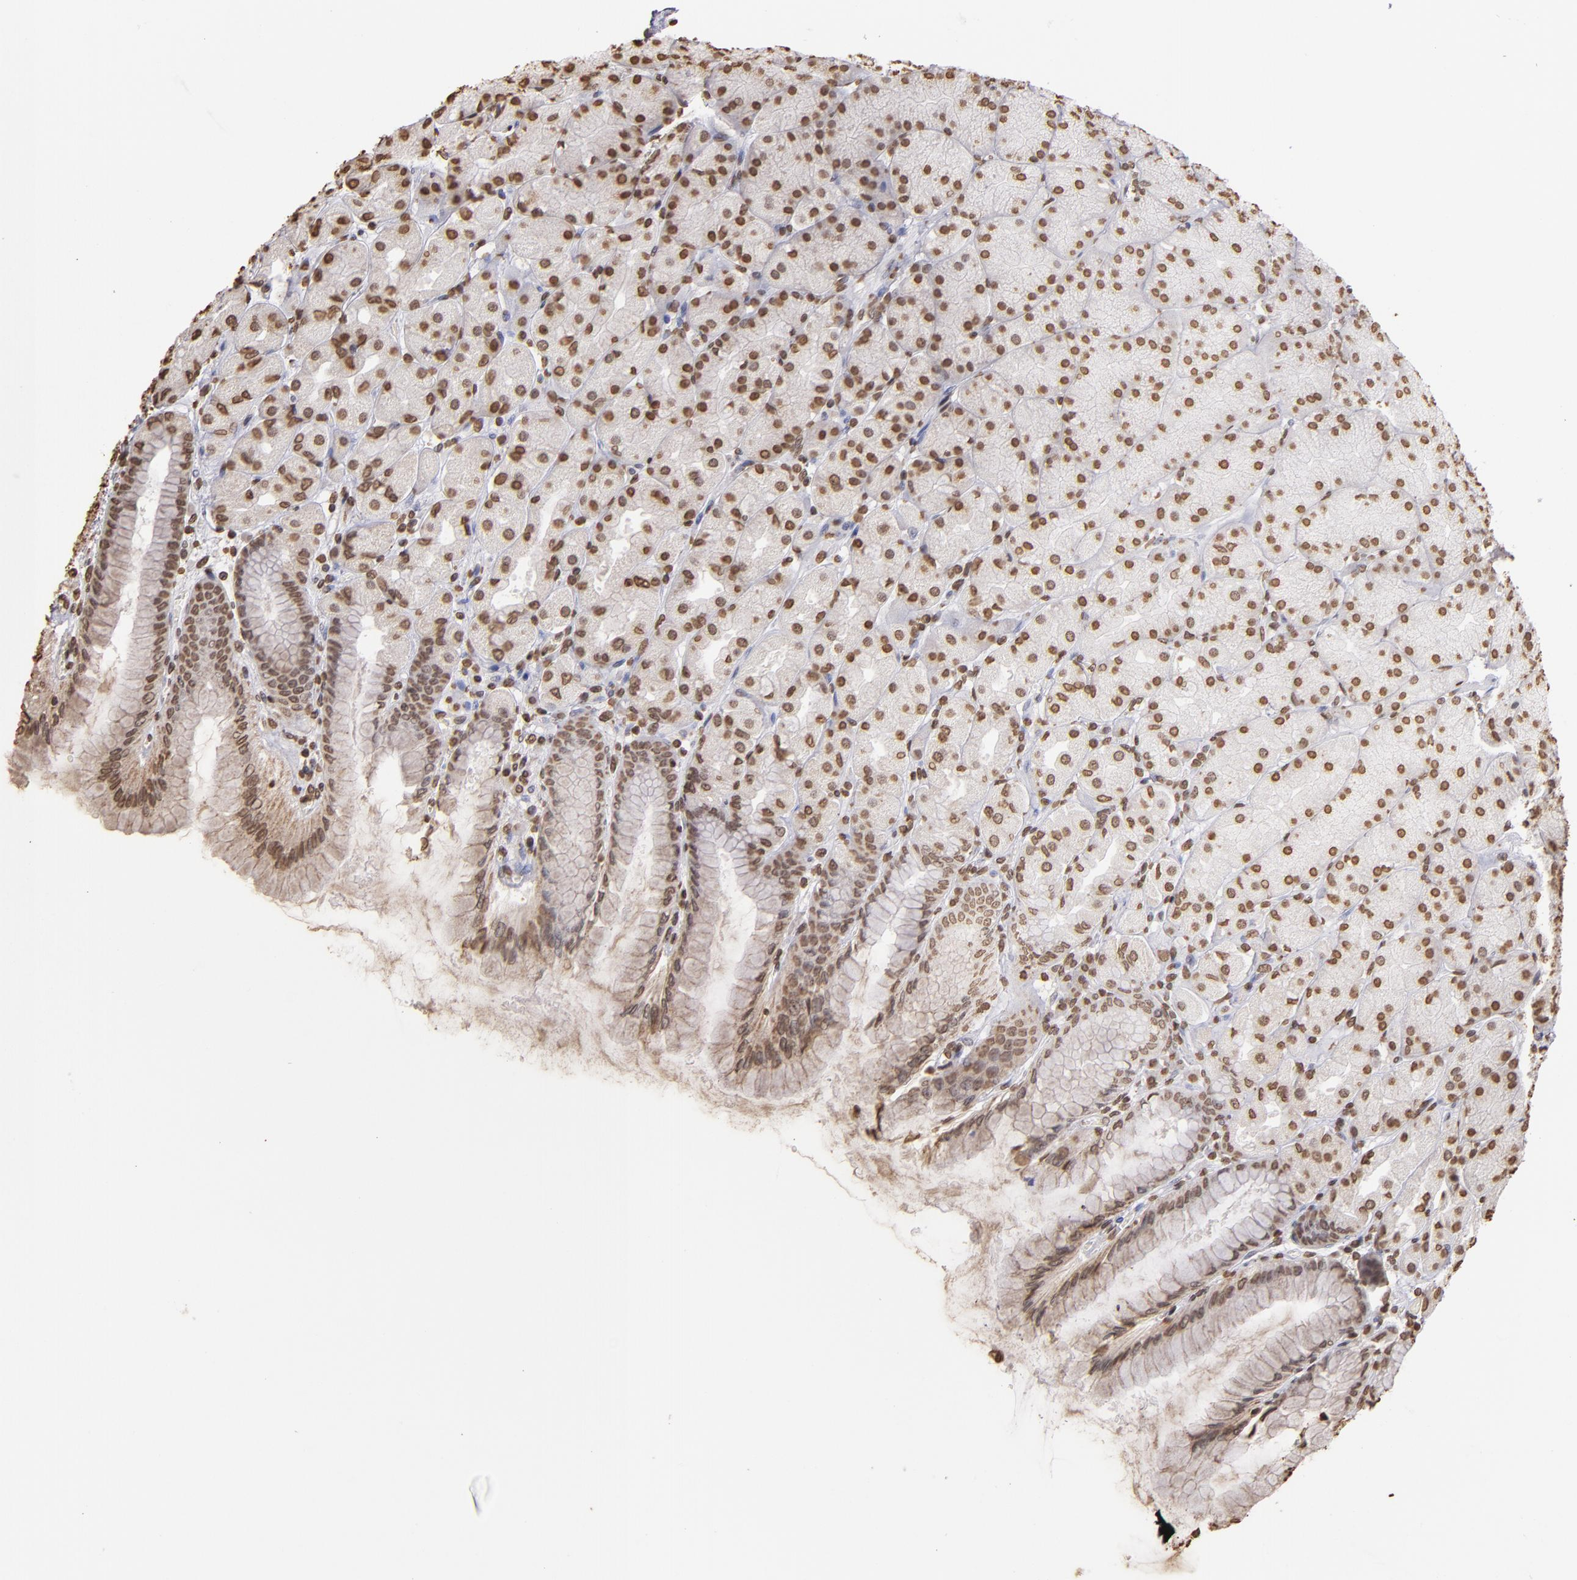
{"staining": {"intensity": "moderate", "quantity": ">75%", "location": "nuclear"}, "tissue": "stomach", "cell_type": "Glandular cells", "image_type": "normal", "snomed": [{"axis": "morphology", "description": "Normal tissue, NOS"}, {"axis": "topography", "description": "Stomach, upper"}], "caption": "An image showing moderate nuclear staining in approximately >75% of glandular cells in normal stomach, as visualized by brown immunohistochemical staining.", "gene": "LBX1", "patient": {"sex": "female", "age": 56}}